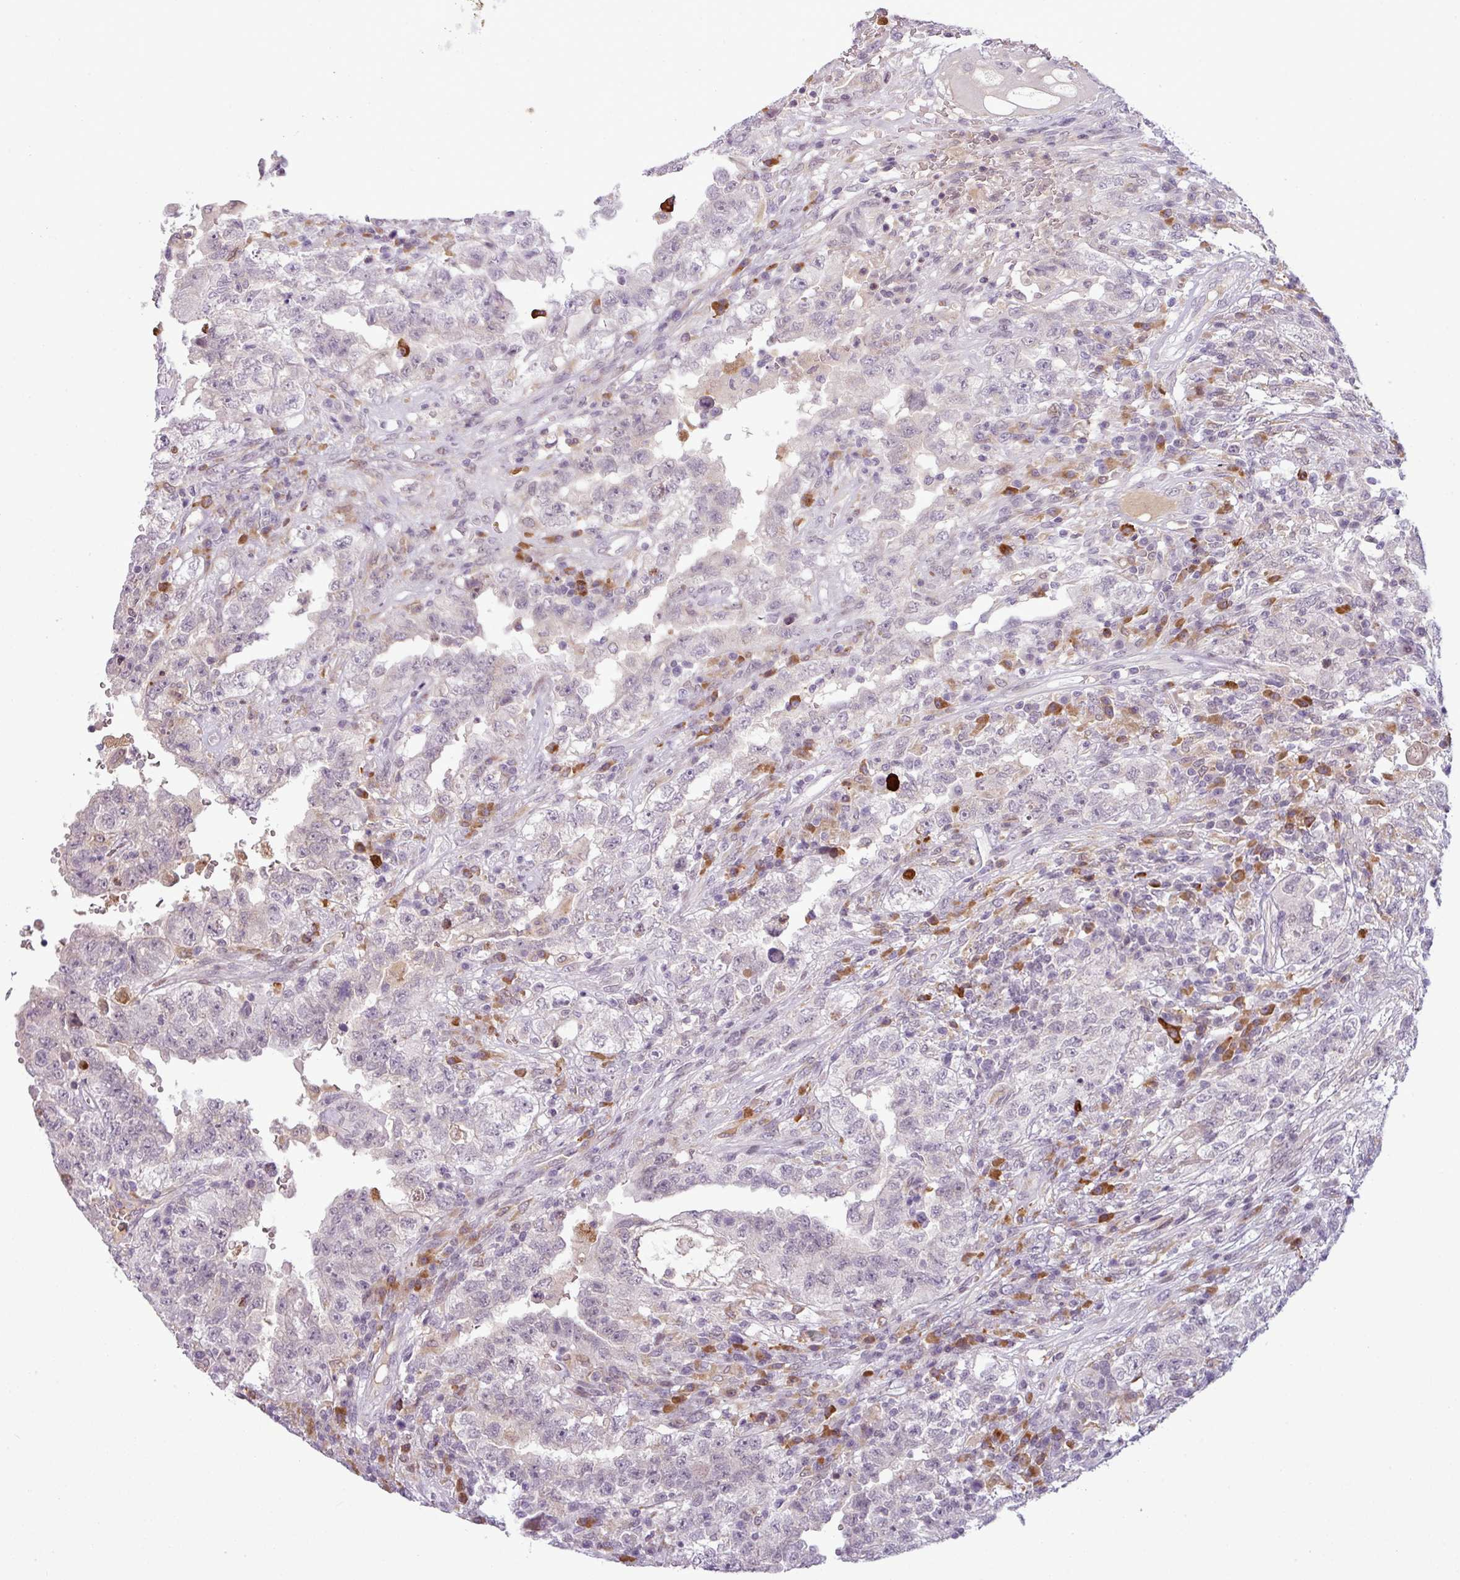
{"staining": {"intensity": "negative", "quantity": "none", "location": "none"}, "tissue": "testis cancer", "cell_type": "Tumor cells", "image_type": "cancer", "snomed": [{"axis": "morphology", "description": "Carcinoma, Embryonal, NOS"}, {"axis": "topography", "description": "Testis"}], "caption": "IHC histopathology image of human testis embryonal carcinoma stained for a protein (brown), which reveals no positivity in tumor cells.", "gene": "SLC66A2", "patient": {"sex": "male", "age": 26}}